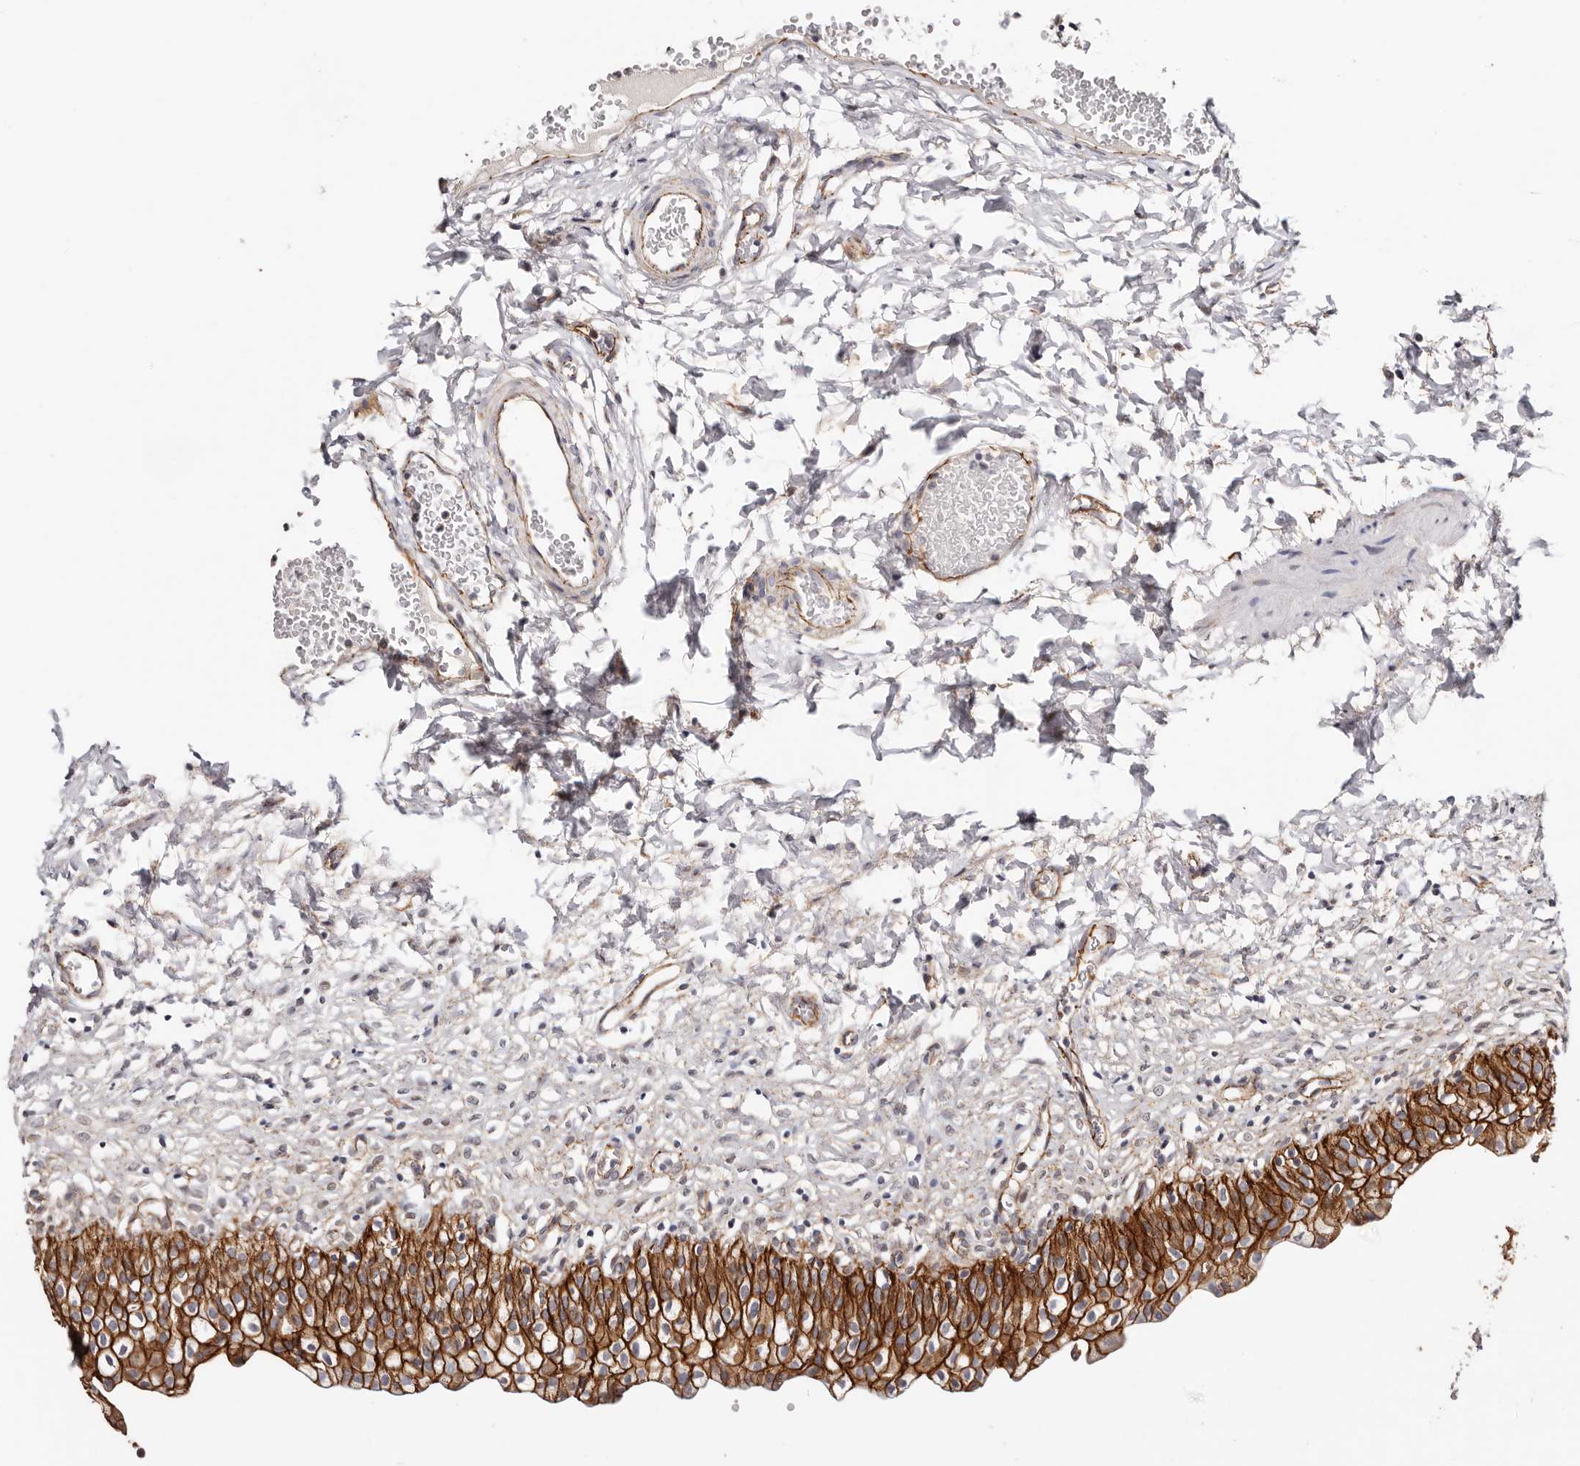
{"staining": {"intensity": "strong", "quantity": ">75%", "location": "cytoplasmic/membranous"}, "tissue": "urinary bladder", "cell_type": "Urothelial cells", "image_type": "normal", "snomed": [{"axis": "morphology", "description": "Normal tissue, NOS"}, {"axis": "topography", "description": "Urinary bladder"}], "caption": "This is an image of IHC staining of unremarkable urinary bladder, which shows strong positivity in the cytoplasmic/membranous of urothelial cells.", "gene": "CTNNB1", "patient": {"sex": "male", "age": 55}}